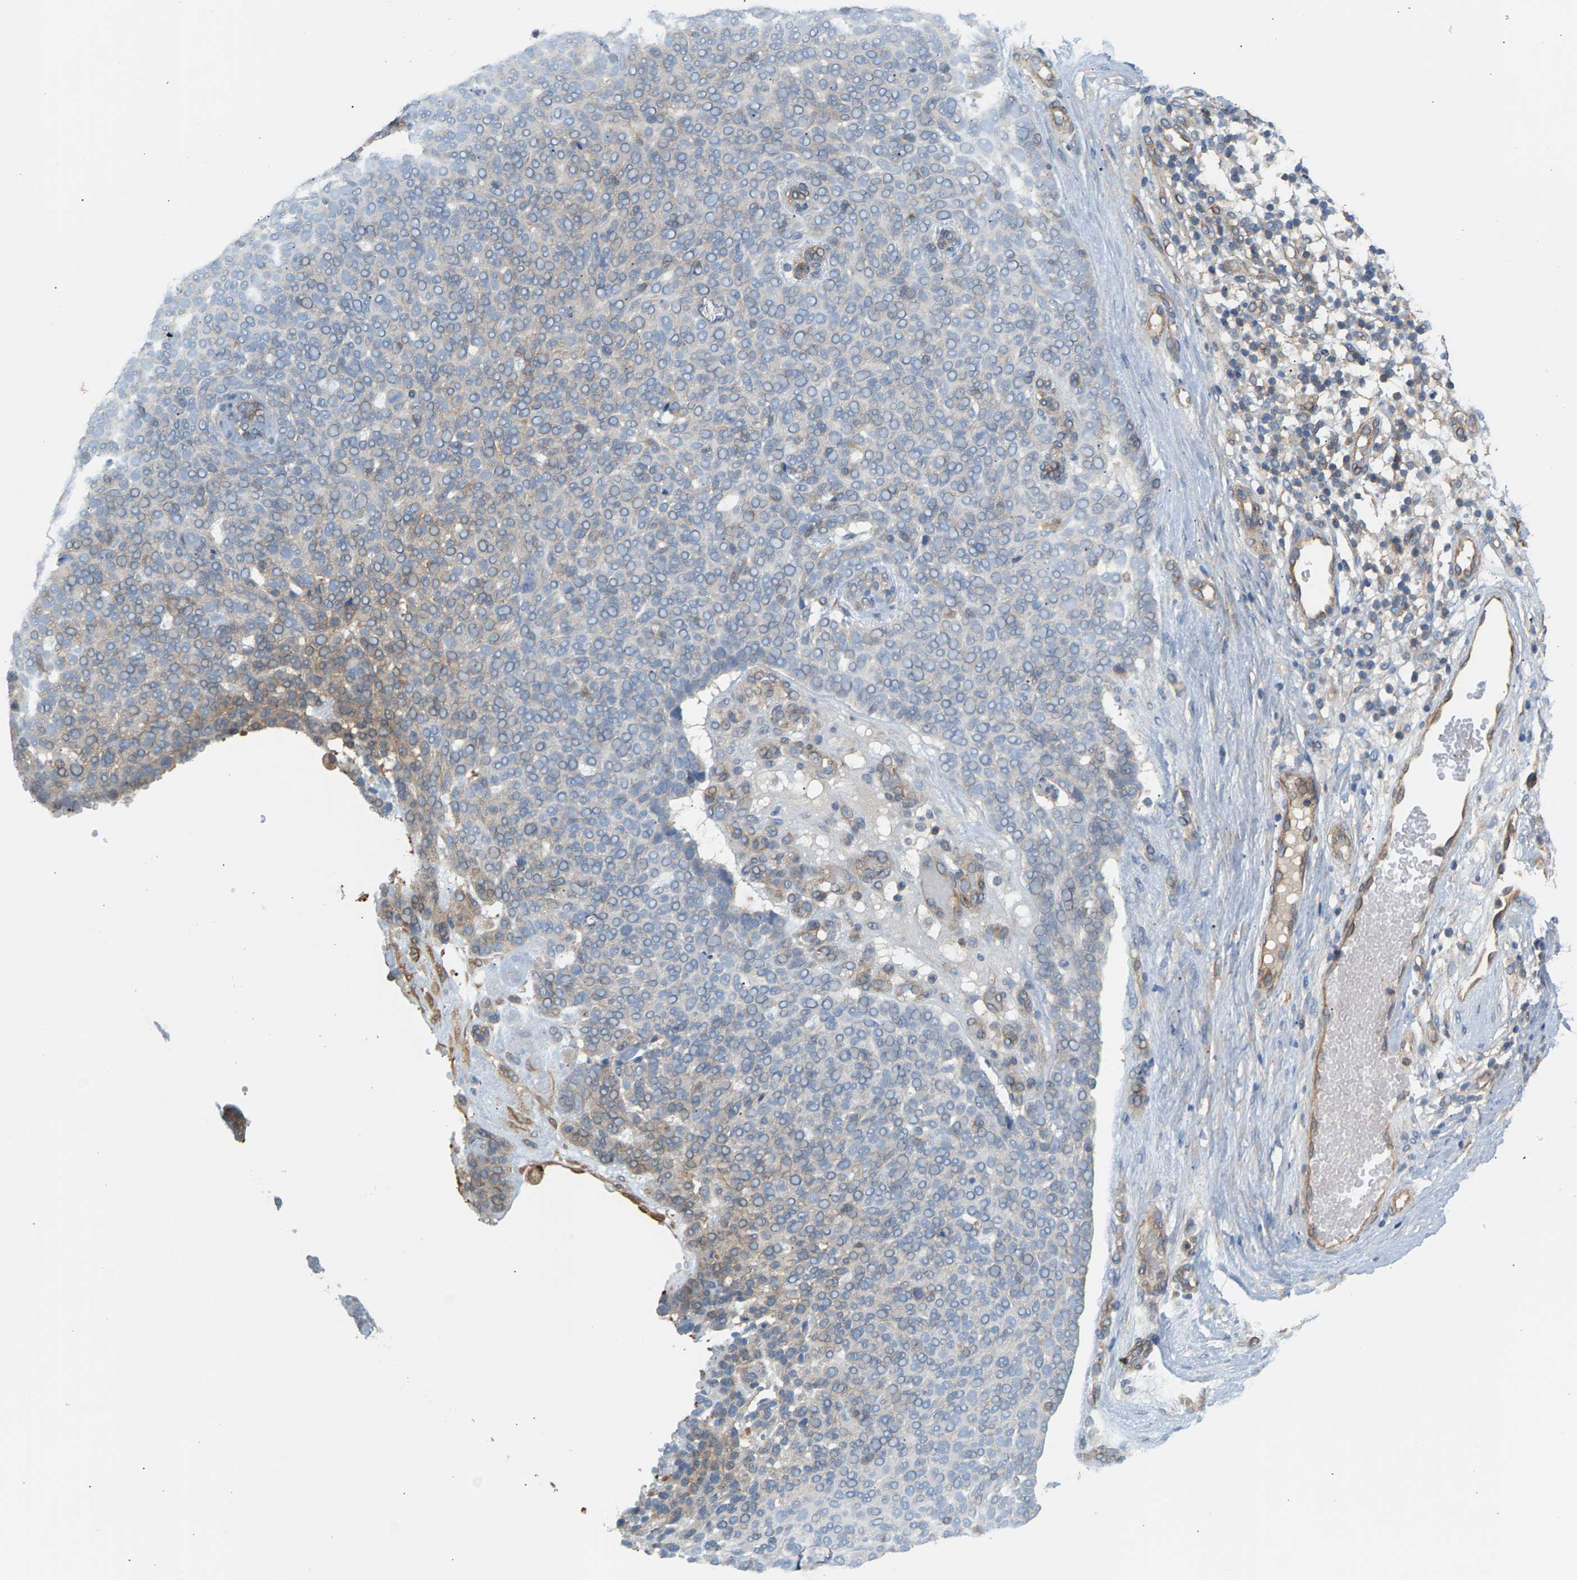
{"staining": {"intensity": "weak", "quantity": "<25%", "location": "cytoplasmic/membranous"}, "tissue": "skin cancer", "cell_type": "Tumor cells", "image_type": "cancer", "snomed": [{"axis": "morphology", "description": "Basal cell carcinoma"}, {"axis": "topography", "description": "Skin"}], "caption": "A photomicrograph of basal cell carcinoma (skin) stained for a protein reveals no brown staining in tumor cells.", "gene": "KRTAP27-1", "patient": {"sex": "male", "age": 61}}